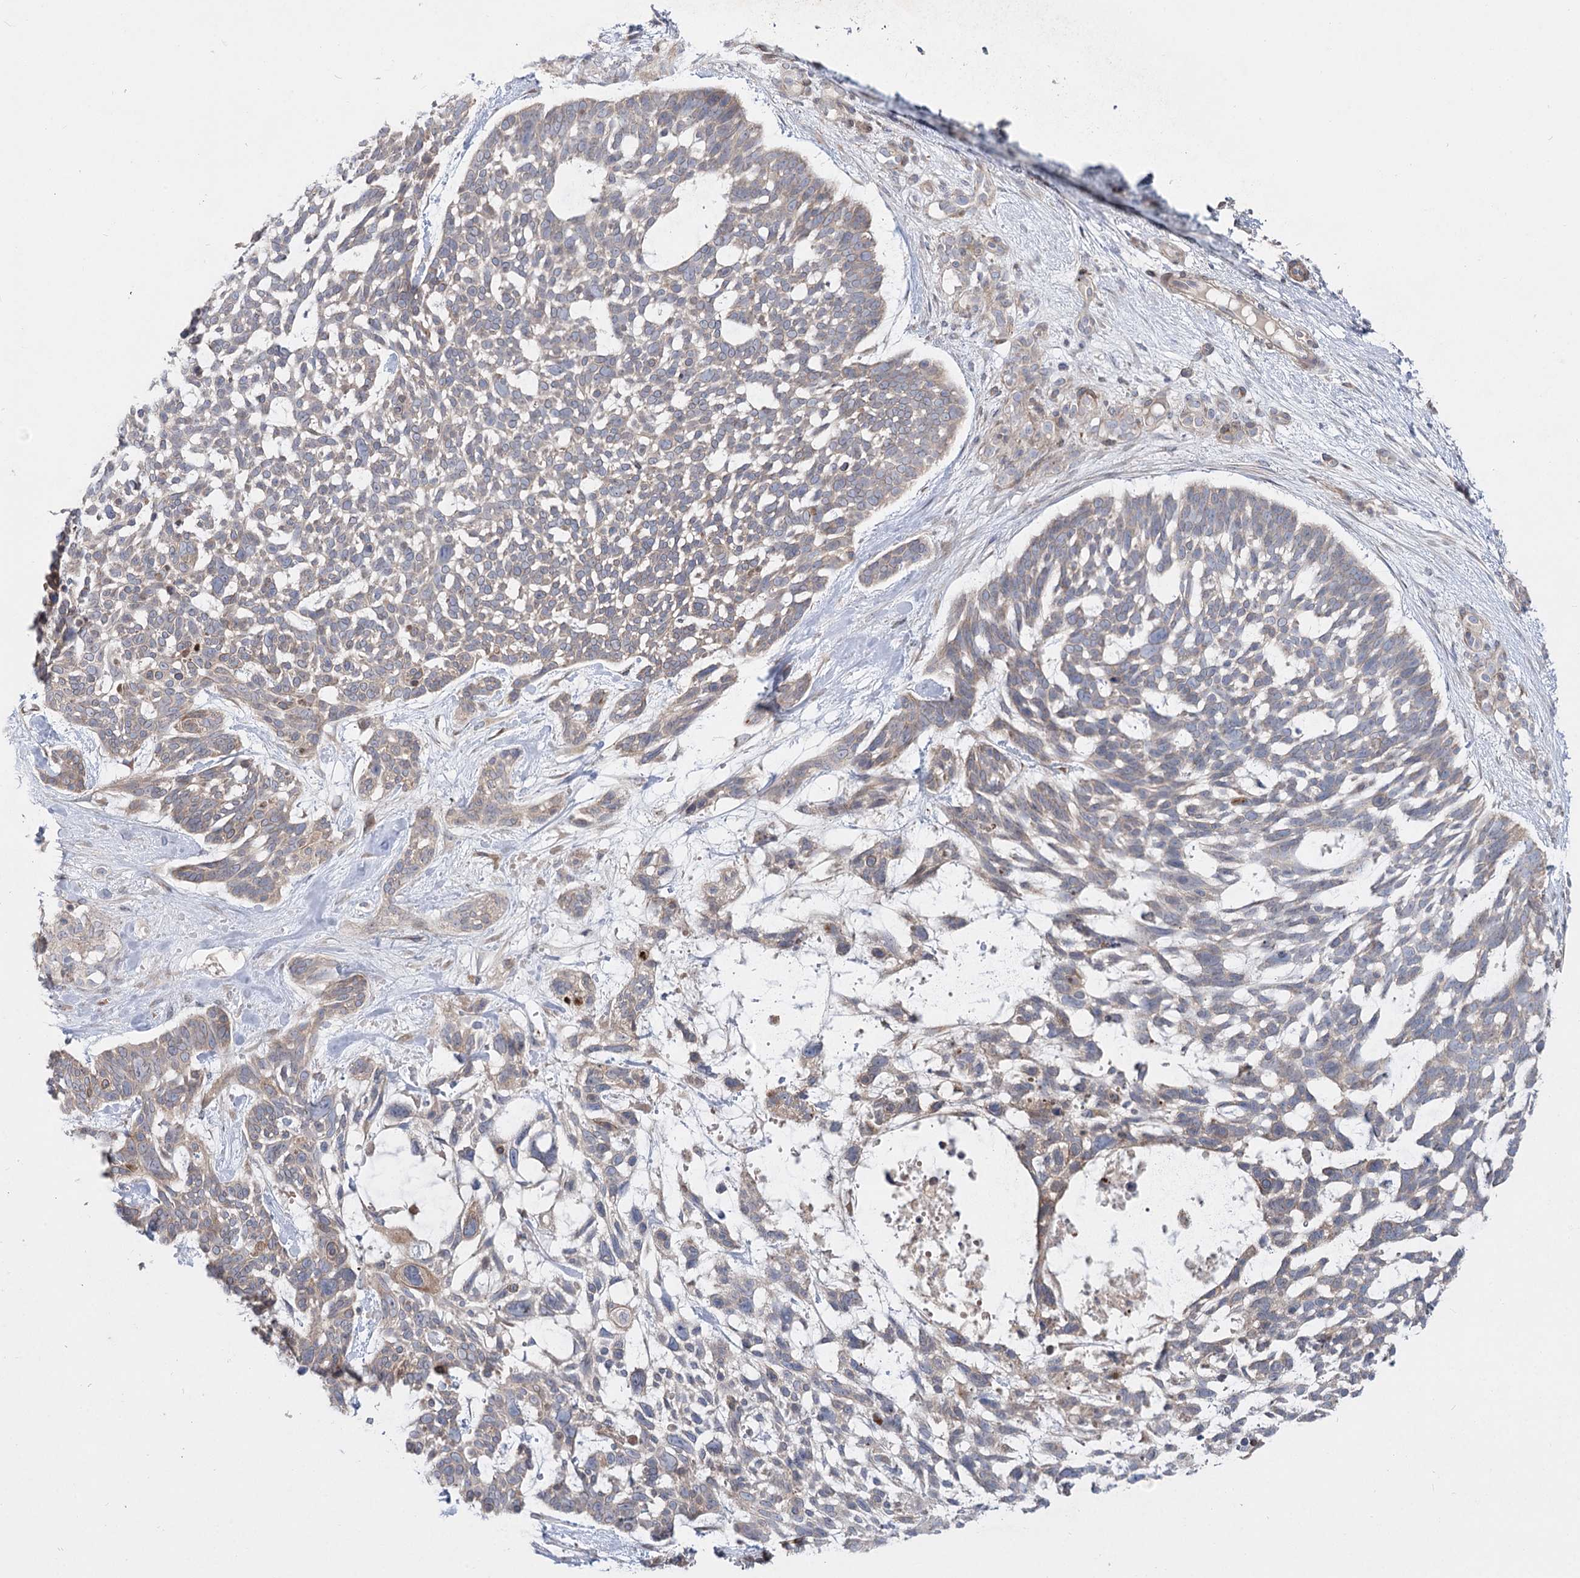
{"staining": {"intensity": "weak", "quantity": ">75%", "location": "cytoplasmic/membranous"}, "tissue": "skin cancer", "cell_type": "Tumor cells", "image_type": "cancer", "snomed": [{"axis": "morphology", "description": "Basal cell carcinoma"}, {"axis": "topography", "description": "Skin"}], "caption": "DAB immunohistochemical staining of human skin basal cell carcinoma demonstrates weak cytoplasmic/membranous protein positivity in approximately >75% of tumor cells.", "gene": "SH3BP5L", "patient": {"sex": "male", "age": 88}}